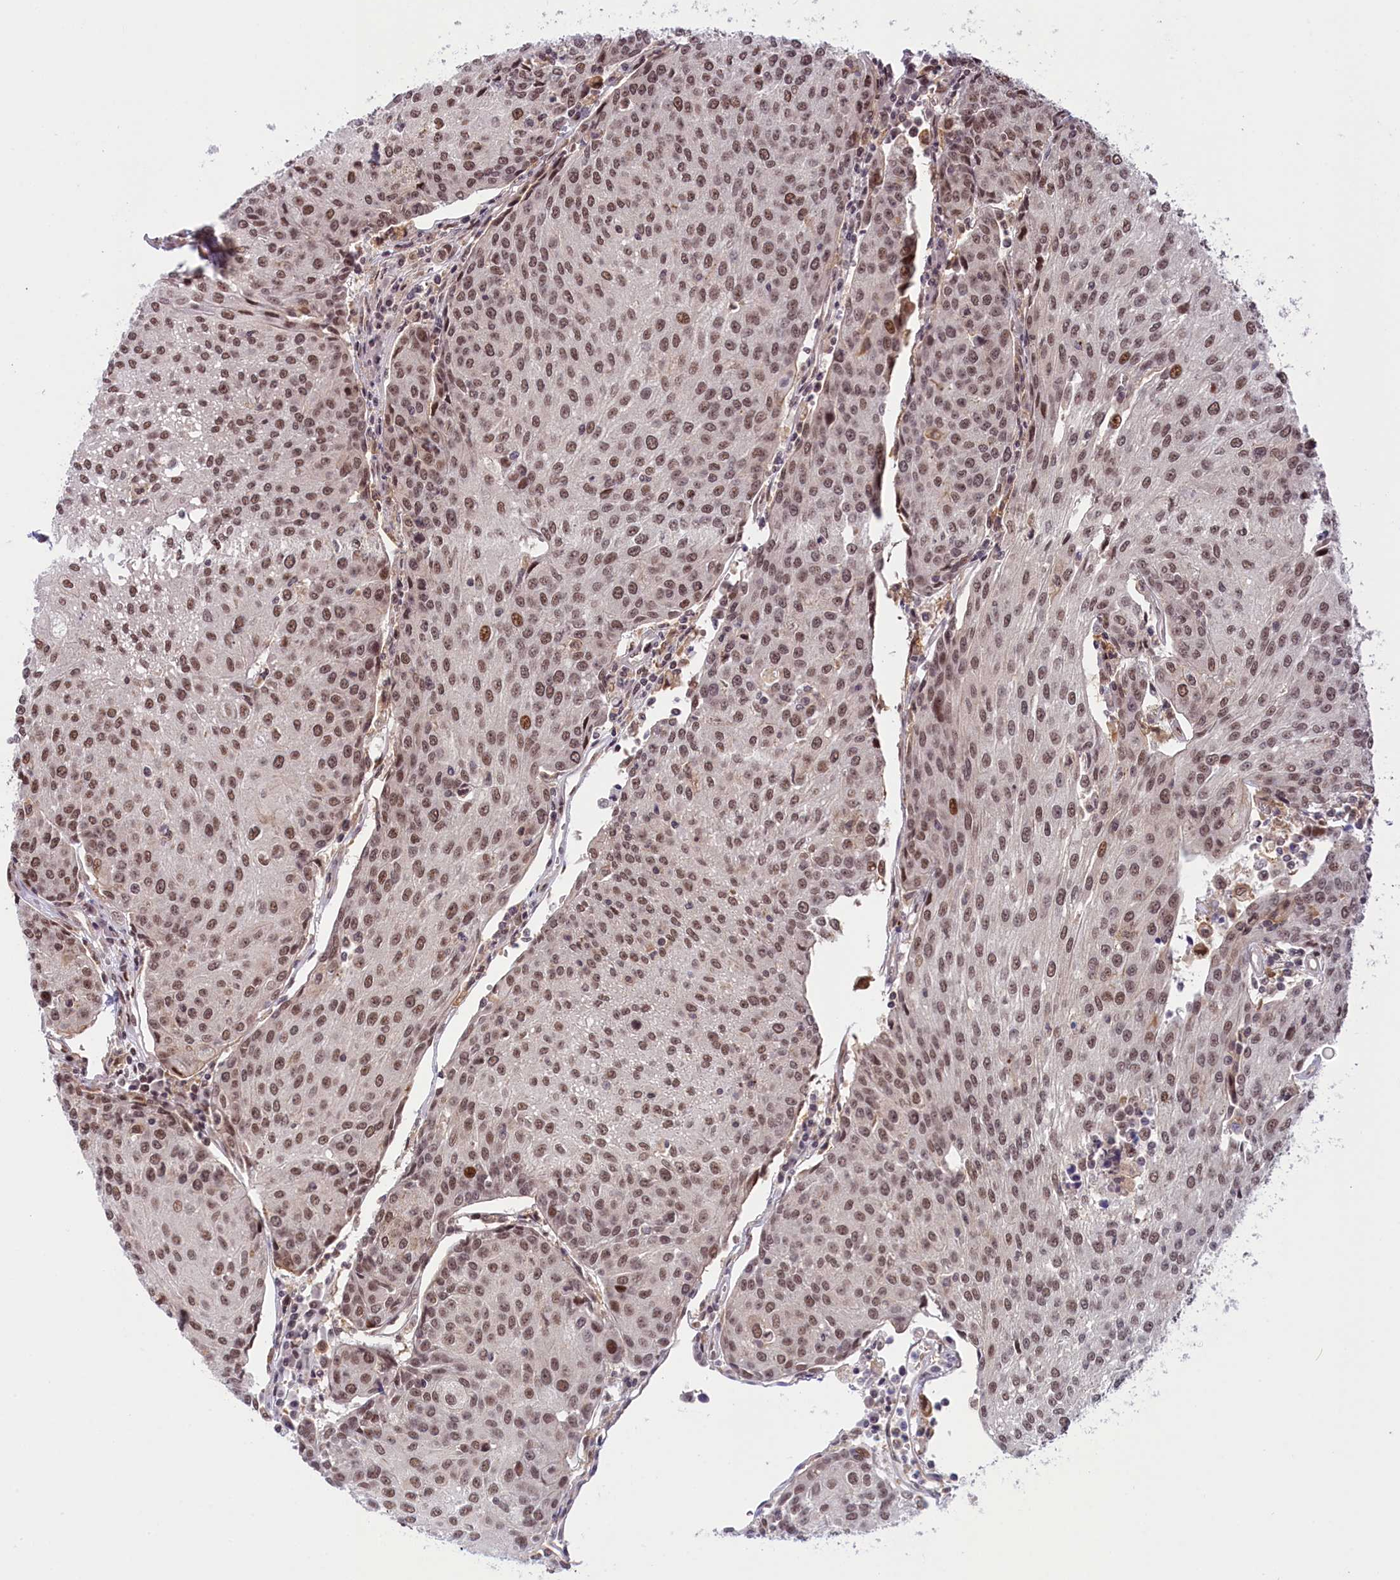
{"staining": {"intensity": "moderate", "quantity": ">75%", "location": "nuclear"}, "tissue": "urothelial cancer", "cell_type": "Tumor cells", "image_type": "cancer", "snomed": [{"axis": "morphology", "description": "Urothelial carcinoma, High grade"}, {"axis": "topography", "description": "Urinary bladder"}], "caption": "DAB immunohistochemical staining of human urothelial cancer shows moderate nuclear protein positivity in about >75% of tumor cells. The protein of interest is stained brown, and the nuclei are stained in blue (DAB (3,3'-diaminobenzidine) IHC with brightfield microscopy, high magnification).", "gene": "FCHO1", "patient": {"sex": "female", "age": 85}}